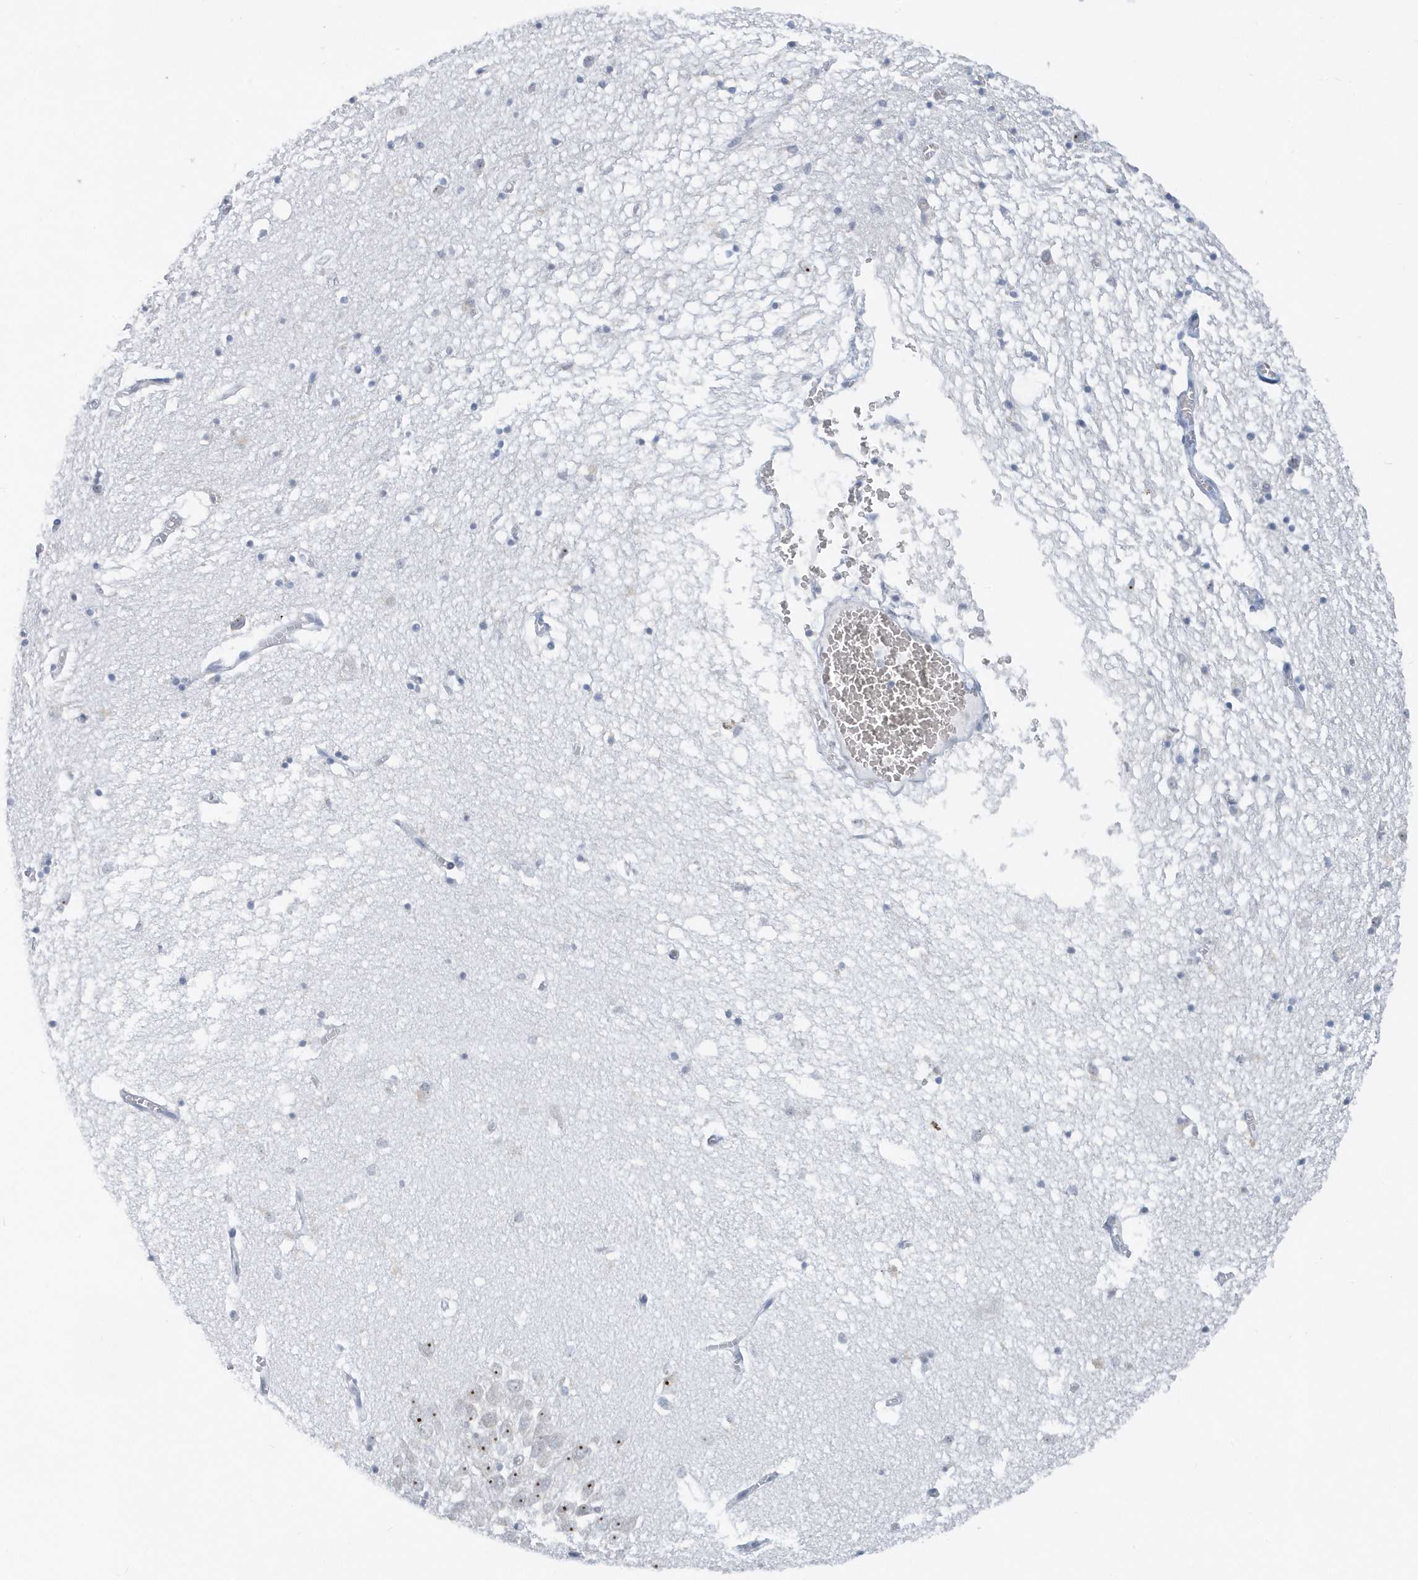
{"staining": {"intensity": "negative", "quantity": "none", "location": "none"}, "tissue": "hippocampus", "cell_type": "Glial cells", "image_type": "normal", "snomed": [{"axis": "morphology", "description": "Normal tissue, NOS"}, {"axis": "topography", "description": "Hippocampus"}], "caption": "High power microscopy photomicrograph of an immunohistochemistry image of benign hippocampus, revealing no significant expression in glial cells. (DAB (3,3'-diaminobenzidine) immunohistochemistry (IHC), high magnification).", "gene": "RPF2", "patient": {"sex": "male", "age": 70}}